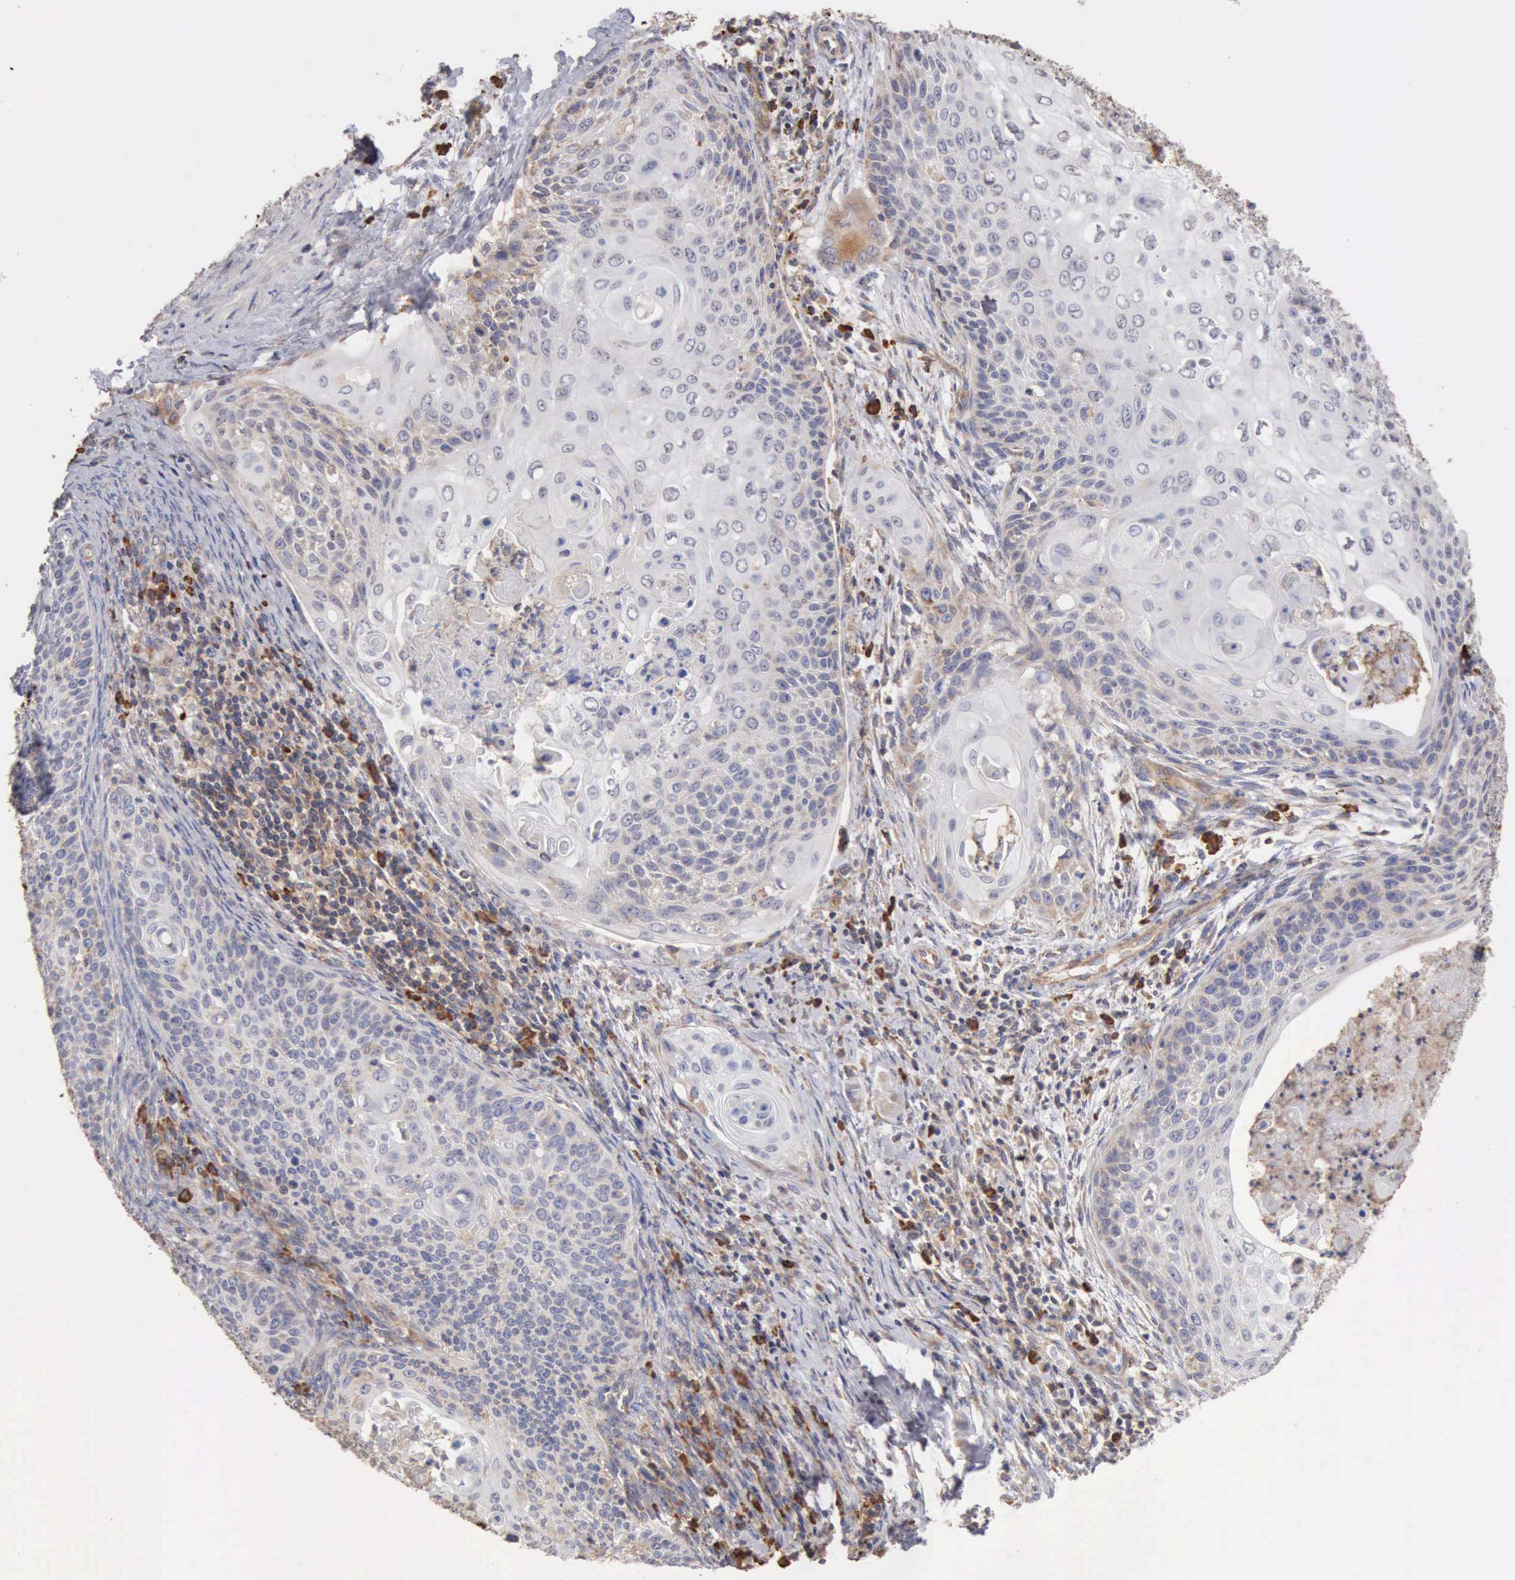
{"staining": {"intensity": "negative", "quantity": "none", "location": "none"}, "tissue": "cervical cancer", "cell_type": "Tumor cells", "image_type": "cancer", "snomed": [{"axis": "morphology", "description": "Squamous cell carcinoma, NOS"}, {"axis": "topography", "description": "Cervix"}], "caption": "An IHC photomicrograph of cervical squamous cell carcinoma is shown. There is no staining in tumor cells of cervical squamous cell carcinoma.", "gene": "GPR101", "patient": {"sex": "female", "age": 33}}